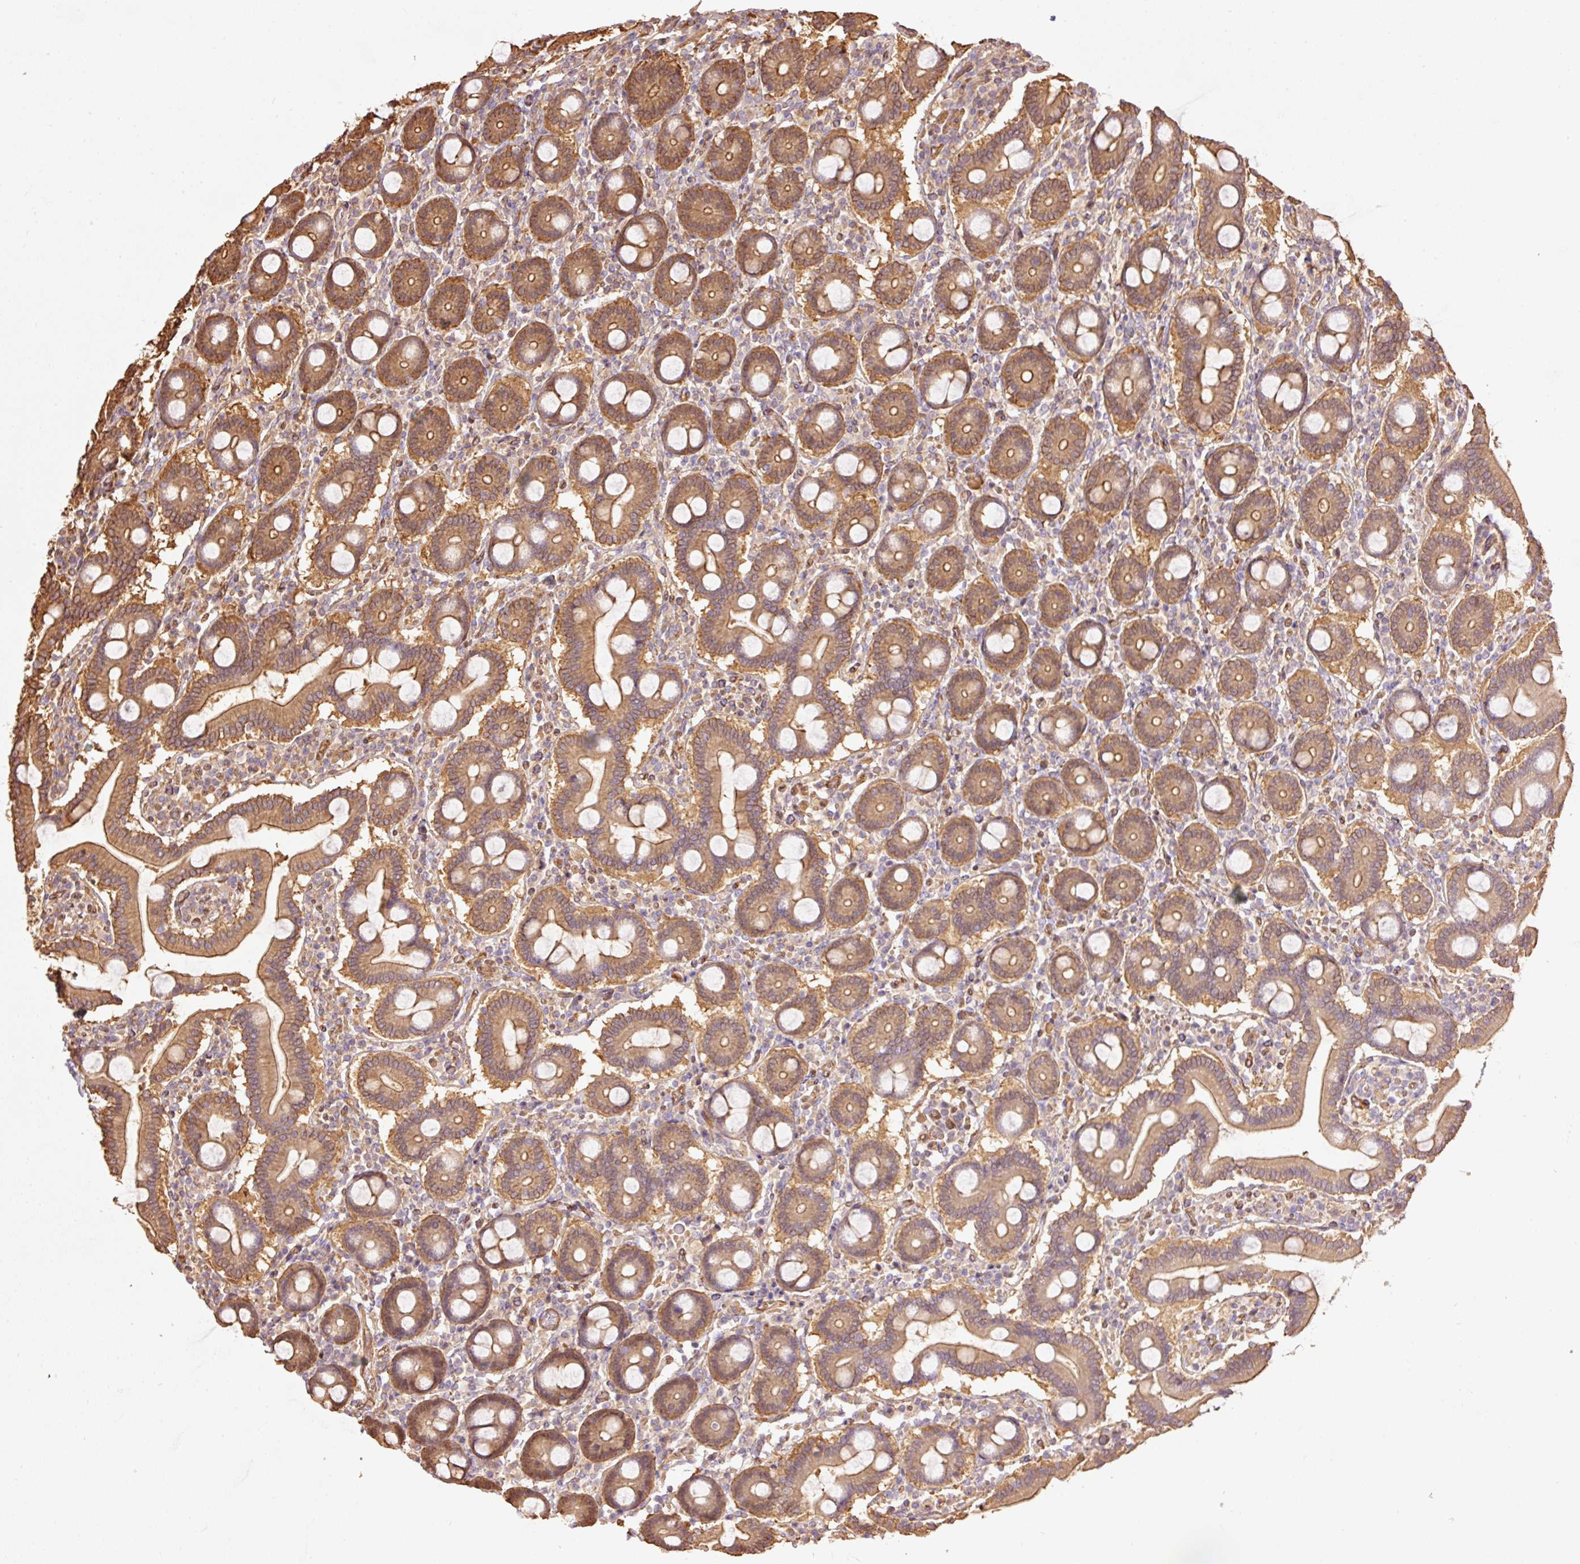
{"staining": {"intensity": "strong", "quantity": ">75%", "location": "cytoplasmic/membranous"}, "tissue": "duodenum", "cell_type": "Glandular cells", "image_type": "normal", "snomed": [{"axis": "morphology", "description": "Normal tissue, NOS"}, {"axis": "topography", "description": "Duodenum"}], "caption": "Immunohistochemistry of normal duodenum demonstrates high levels of strong cytoplasmic/membranous staining in approximately >75% of glandular cells. (DAB (3,3'-diaminobenzidine) = brown stain, brightfield microscopy at high magnification).", "gene": "PPP1R1B", "patient": {"sex": "male", "age": 55}}